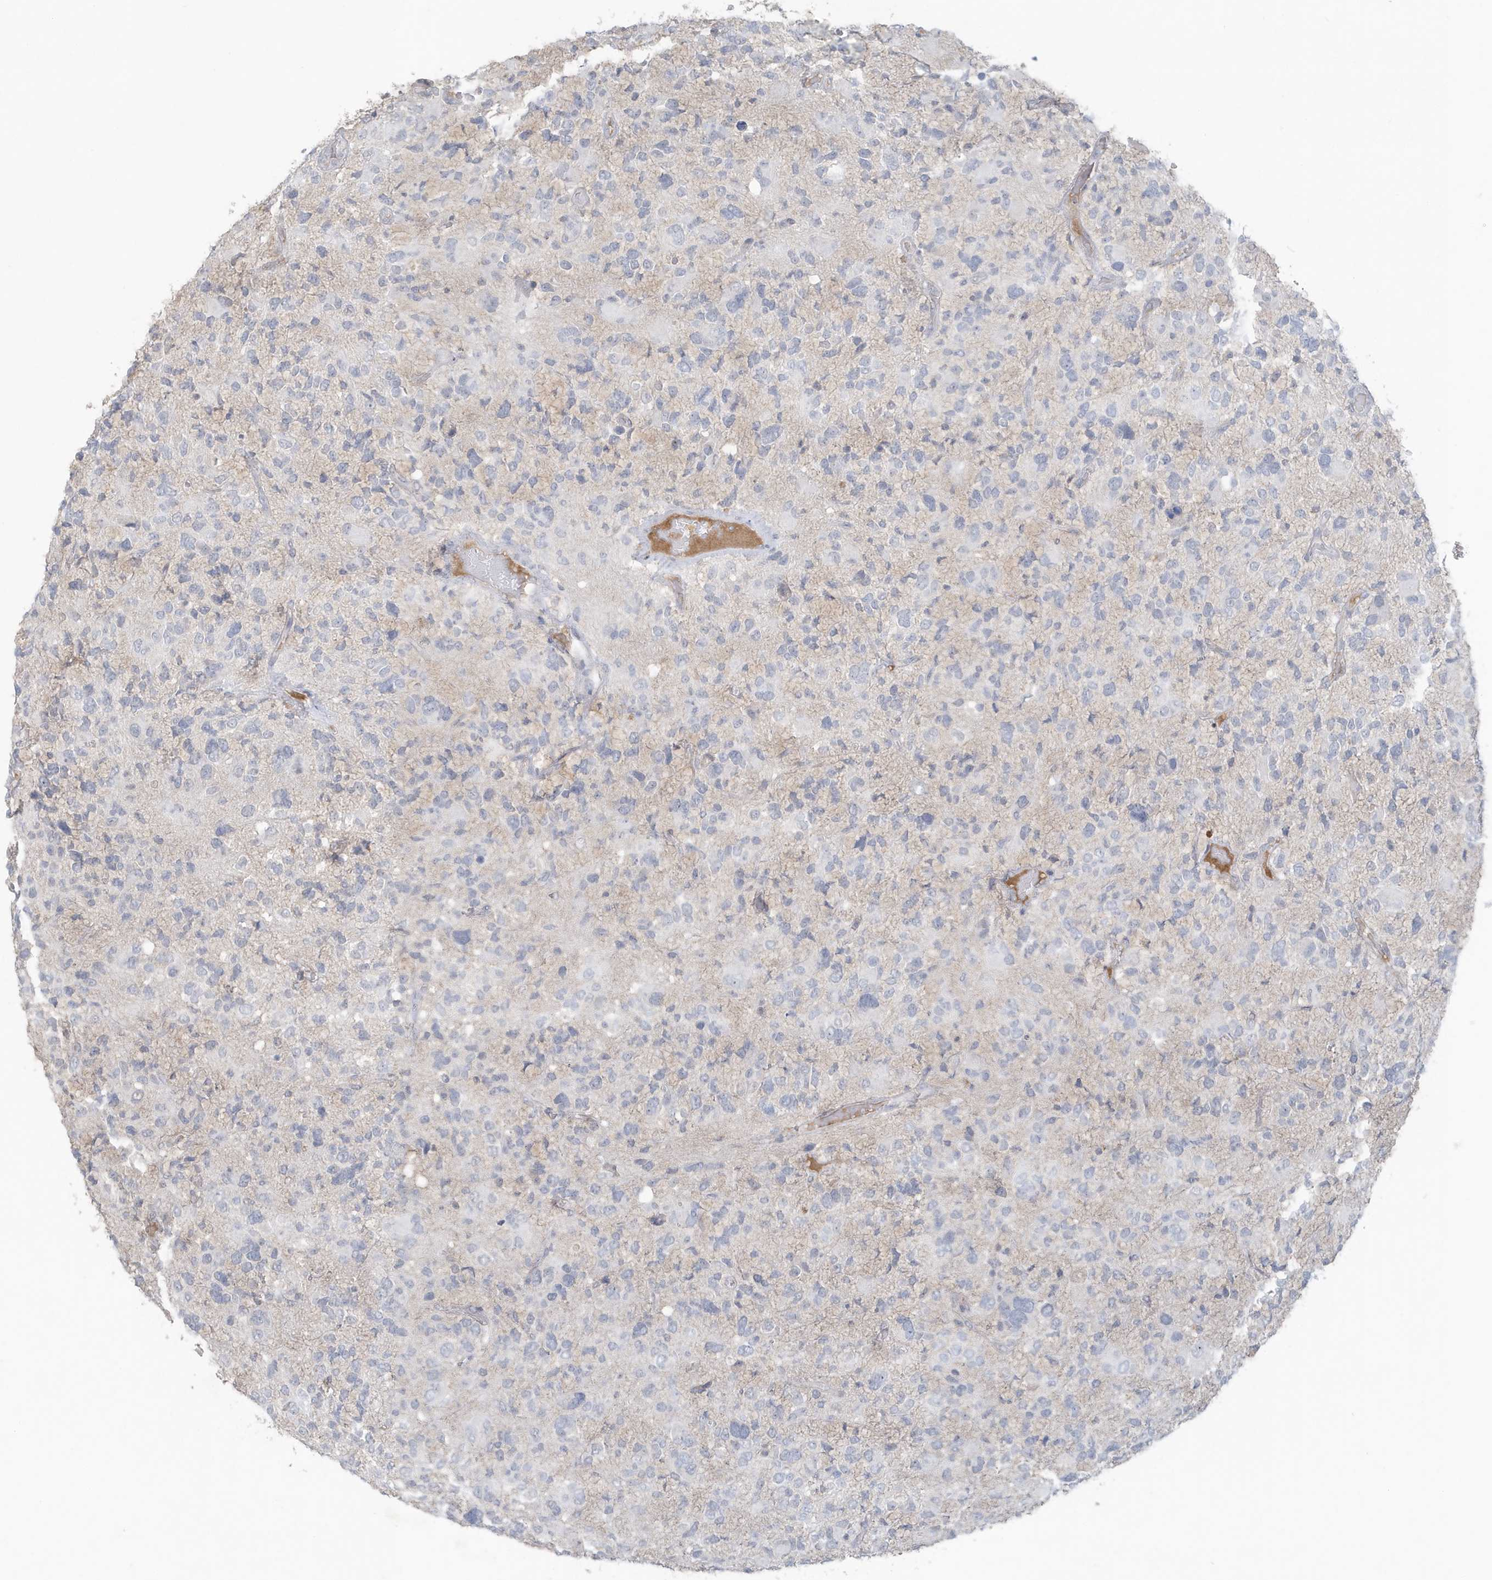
{"staining": {"intensity": "negative", "quantity": "none", "location": "none"}, "tissue": "glioma", "cell_type": "Tumor cells", "image_type": "cancer", "snomed": [{"axis": "morphology", "description": "Glioma, malignant, High grade"}, {"axis": "topography", "description": "Brain"}], "caption": "IHC photomicrograph of glioma stained for a protein (brown), which demonstrates no expression in tumor cells.", "gene": "C1RL", "patient": {"sex": "male", "age": 48}}